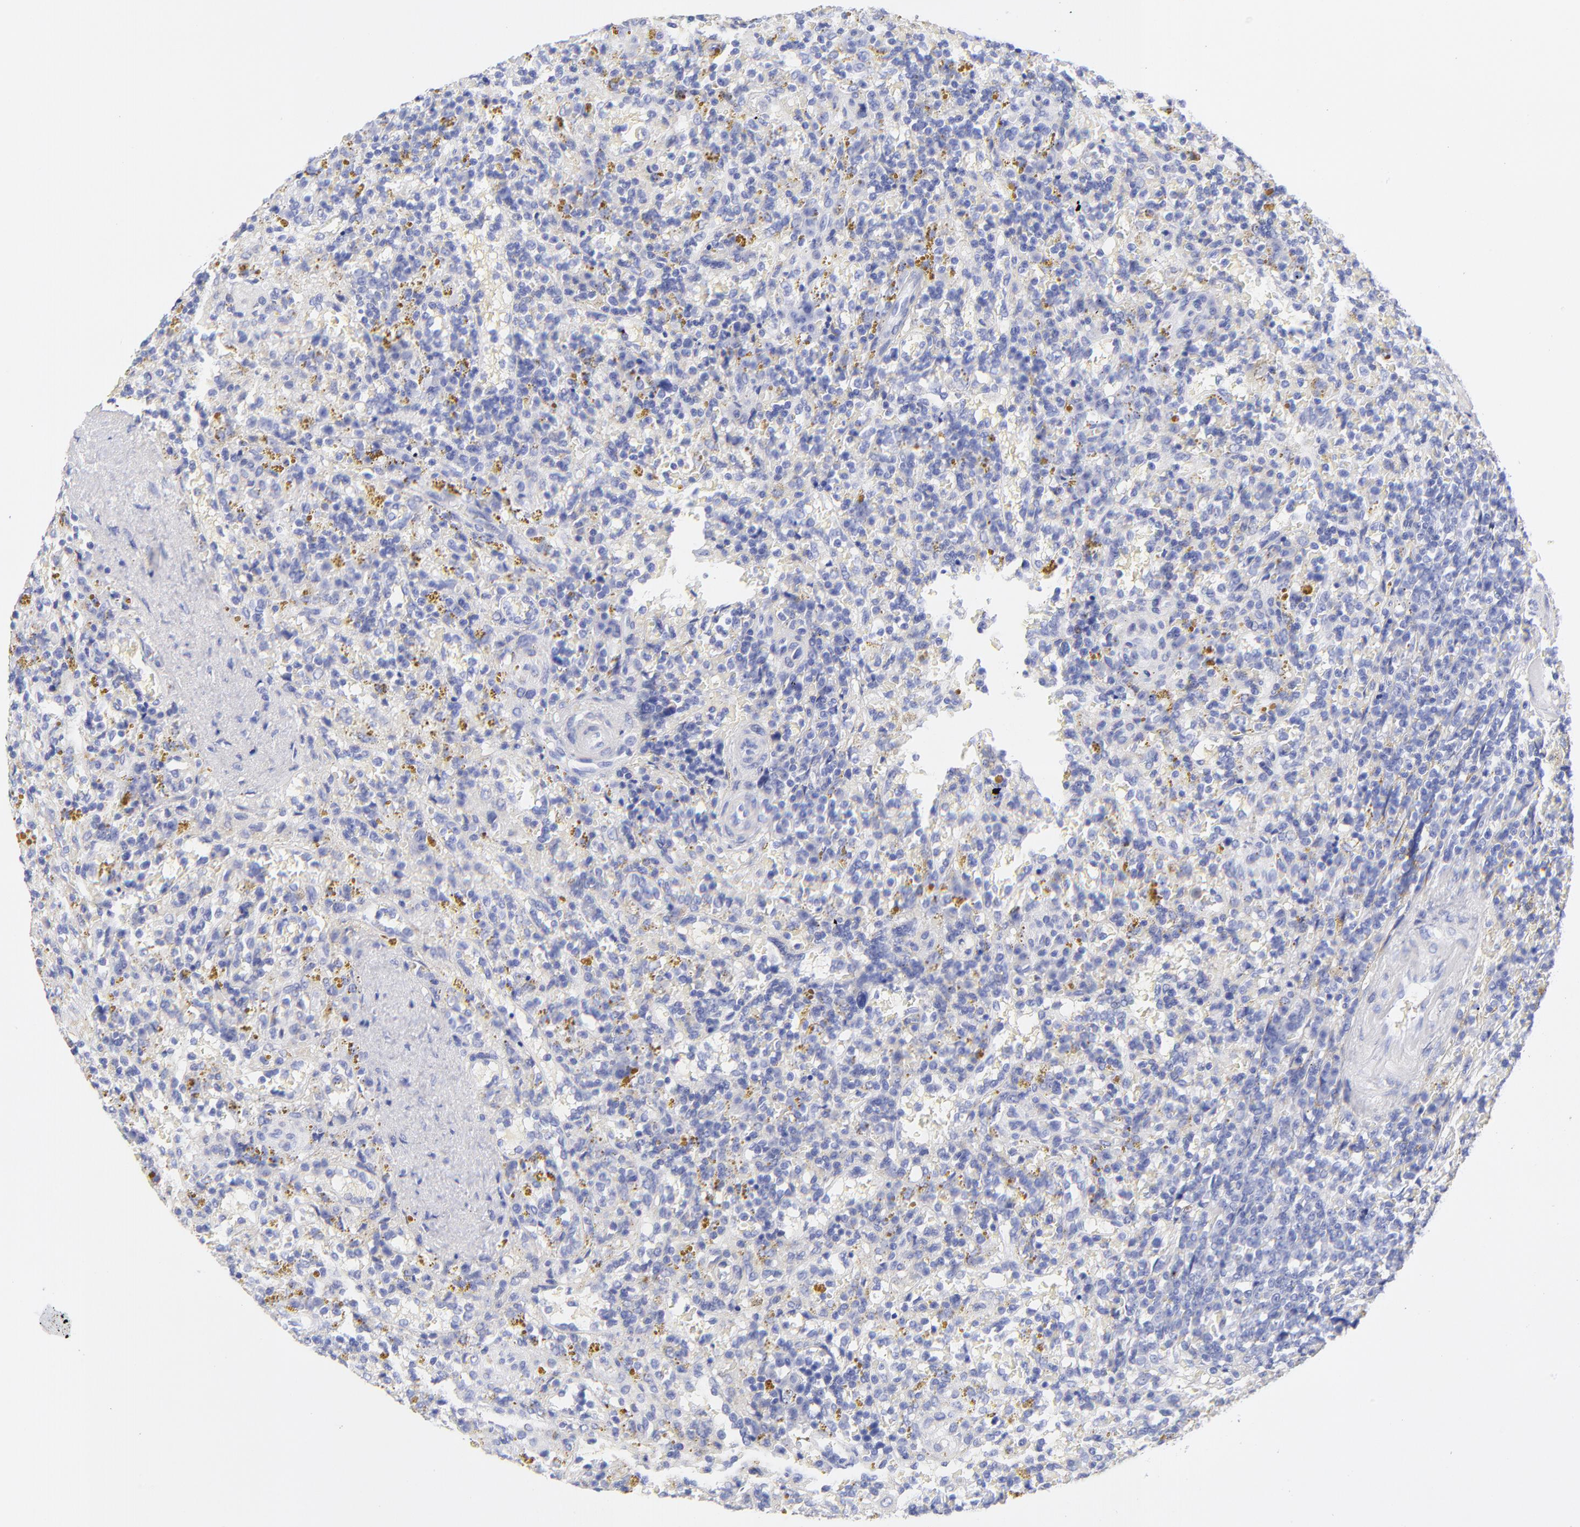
{"staining": {"intensity": "negative", "quantity": "none", "location": "none"}, "tissue": "lymphoma", "cell_type": "Tumor cells", "image_type": "cancer", "snomed": [{"axis": "morphology", "description": "Malignant lymphoma, non-Hodgkin's type, Low grade"}, {"axis": "topography", "description": "Spleen"}], "caption": "Tumor cells are negative for brown protein staining in lymphoma. (DAB immunohistochemistry visualized using brightfield microscopy, high magnification).", "gene": "C1QTNF6", "patient": {"sex": "female", "age": 65}}